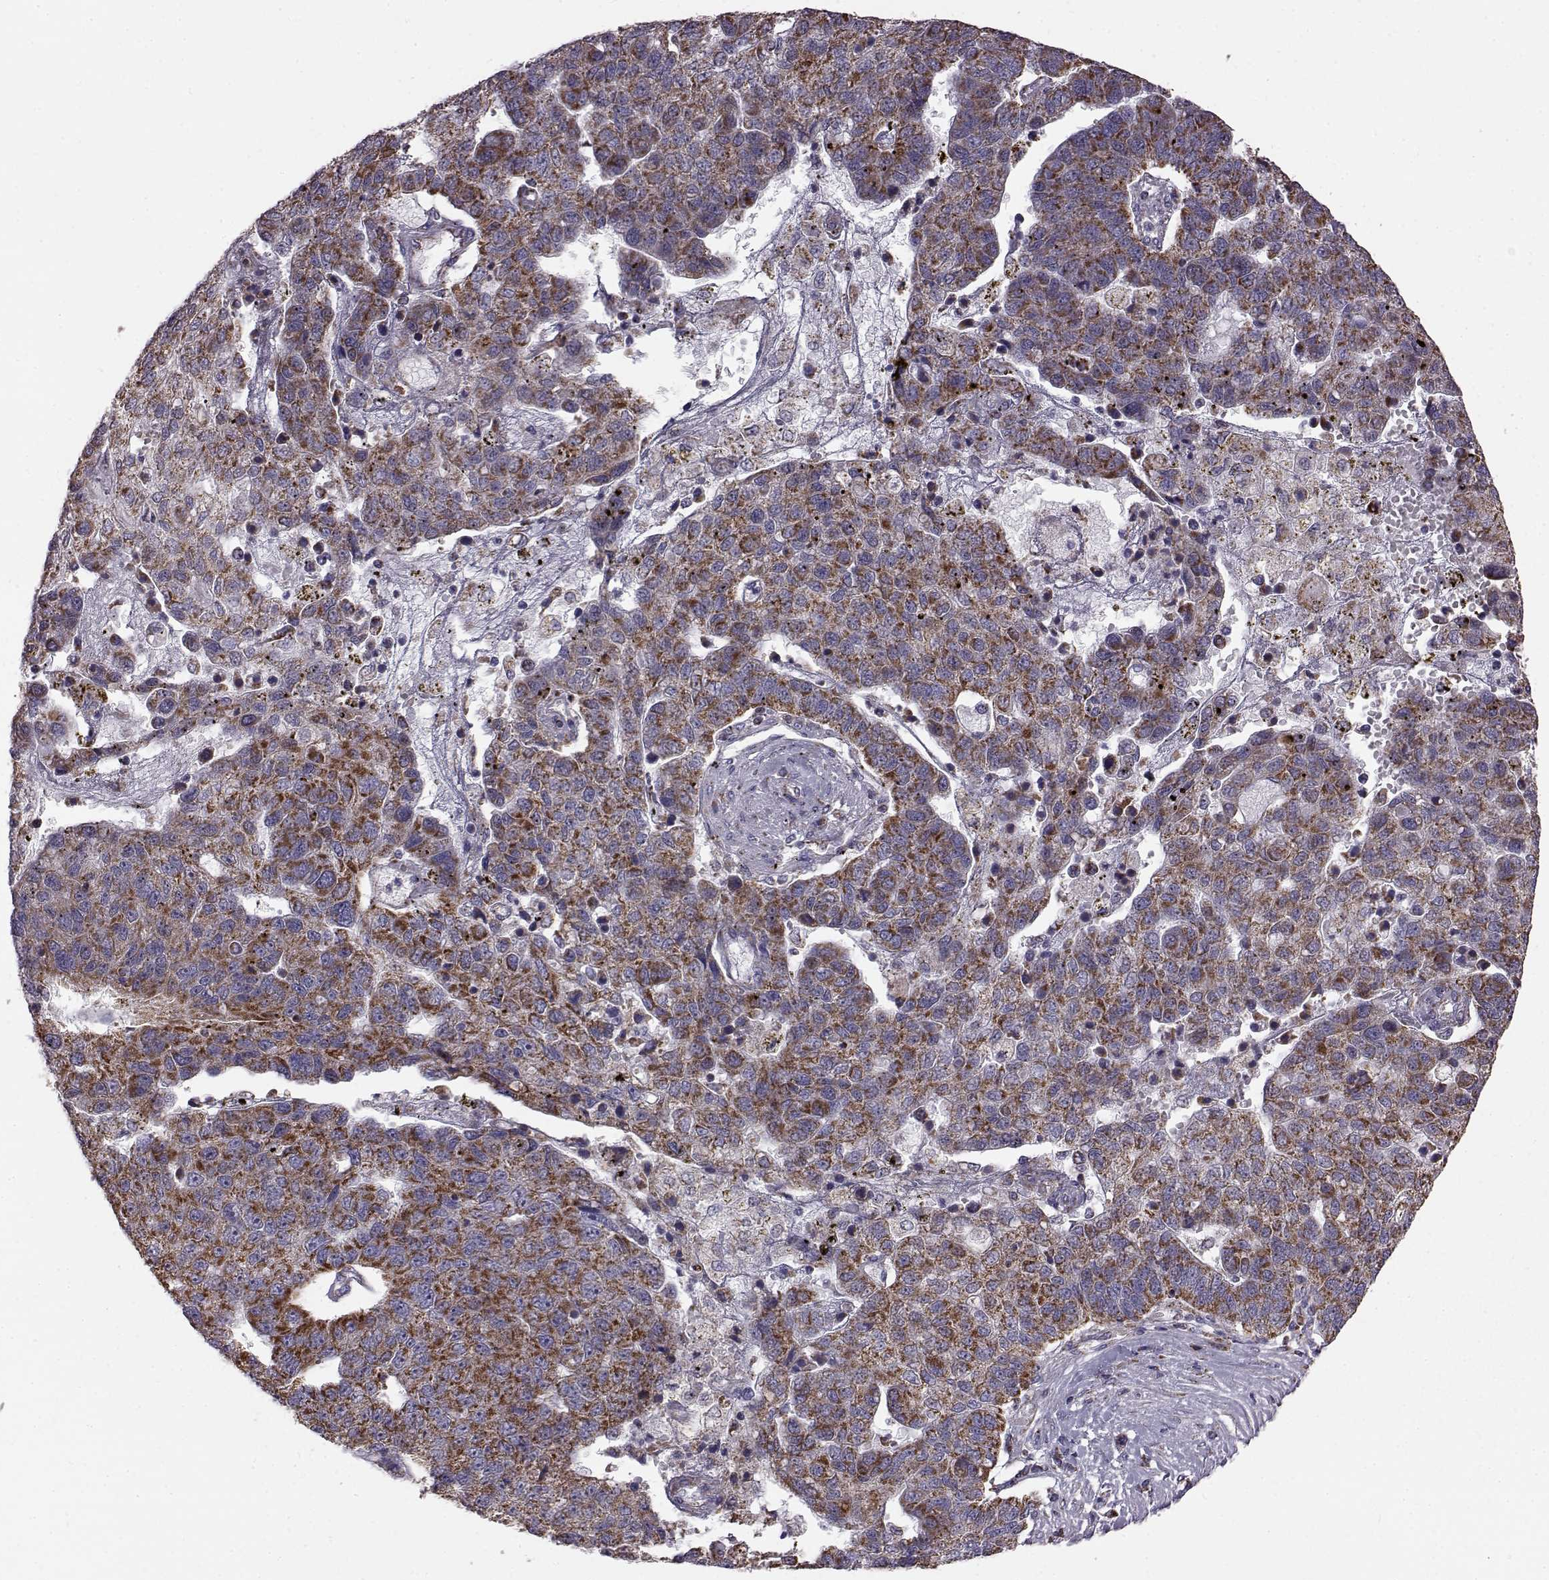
{"staining": {"intensity": "strong", "quantity": ">75%", "location": "cytoplasmic/membranous"}, "tissue": "pancreatic cancer", "cell_type": "Tumor cells", "image_type": "cancer", "snomed": [{"axis": "morphology", "description": "Adenocarcinoma, NOS"}, {"axis": "topography", "description": "Pancreas"}], "caption": "About >75% of tumor cells in human pancreatic cancer (adenocarcinoma) demonstrate strong cytoplasmic/membranous protein positivity as visualized by brown immunohistochemical staining.", "gene": "FAM8A1", "patient": {"sex": "female", "age": 61}}